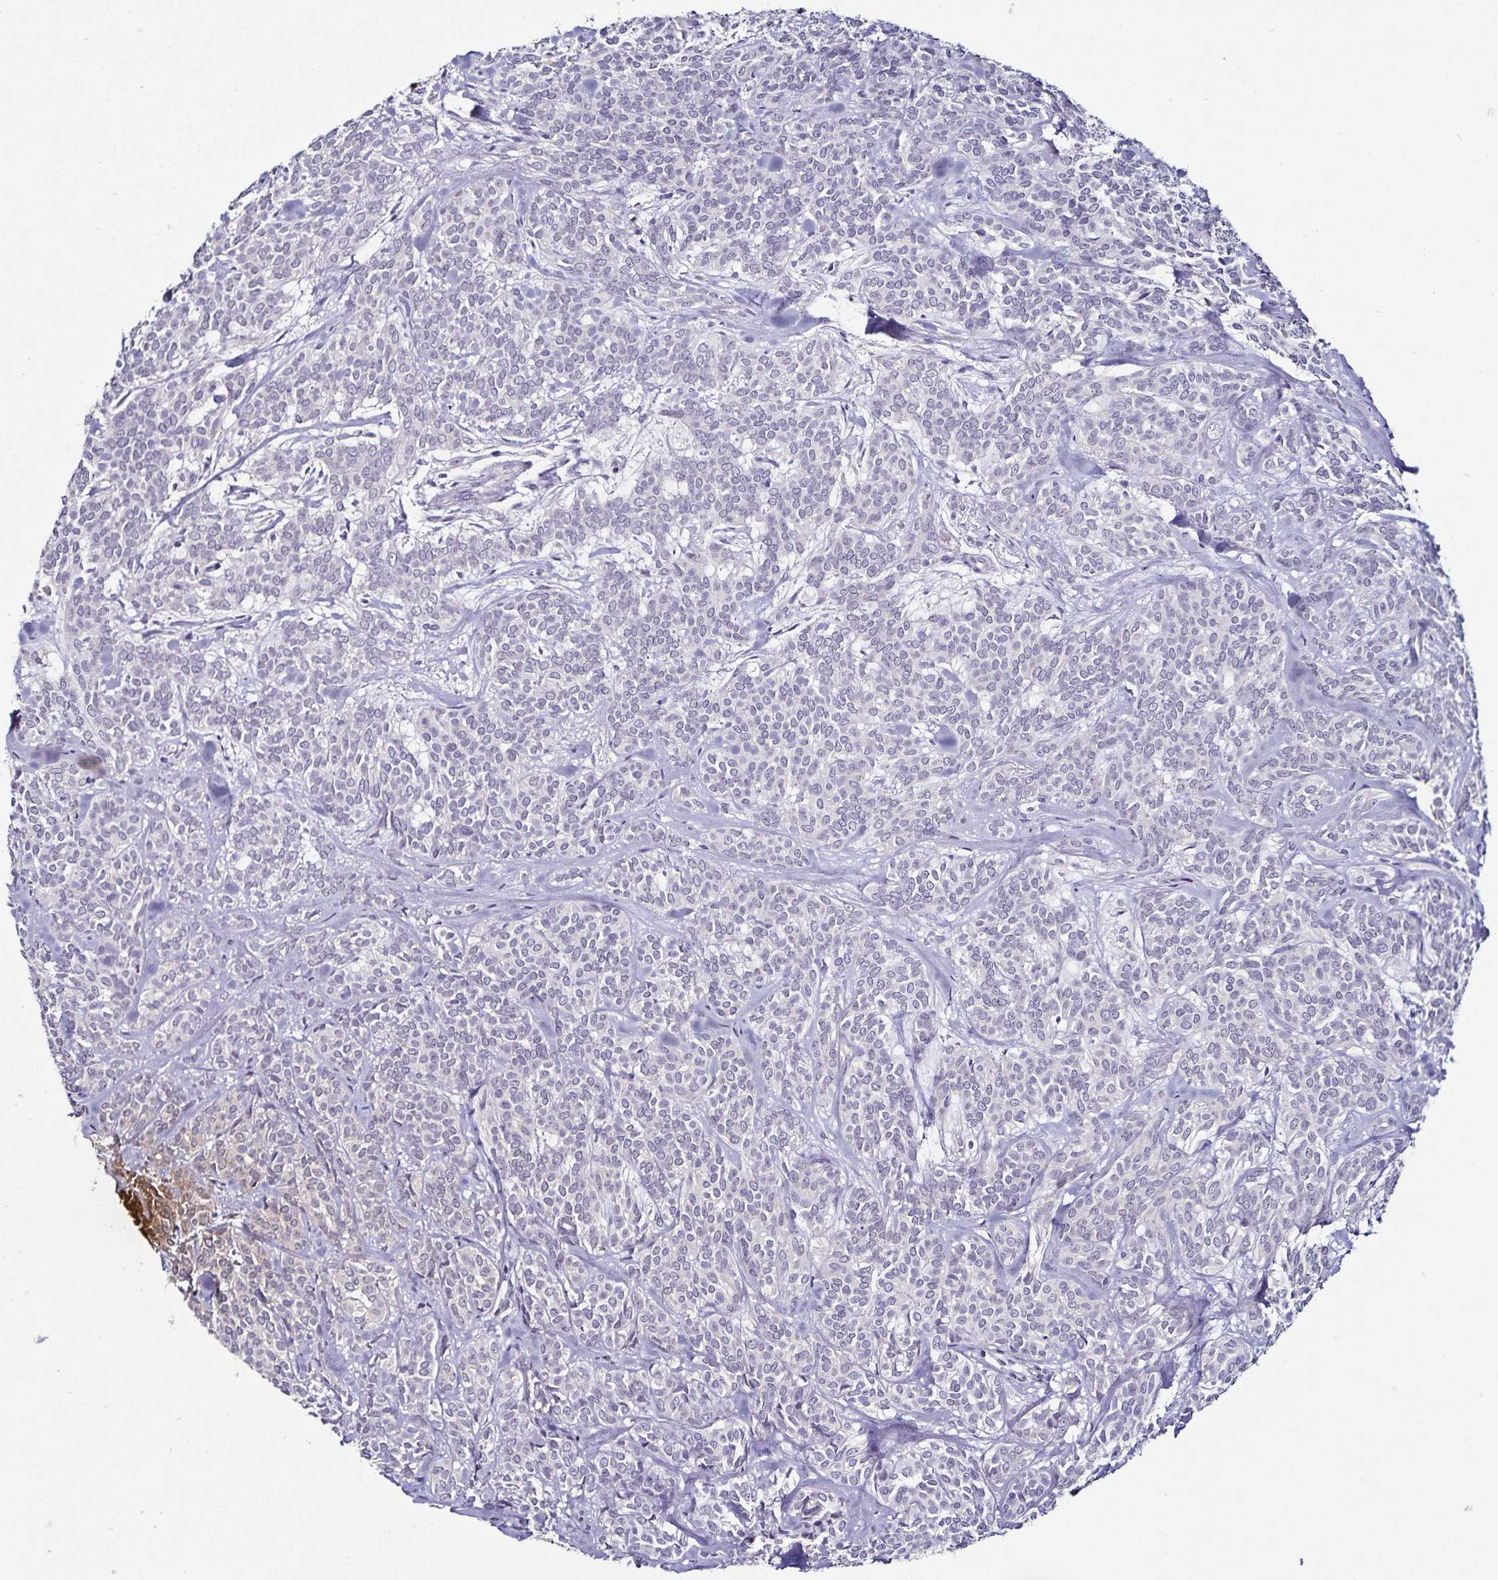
{"staining": {"intensity": "negative", "quantity": "none", "location": "none"}, "tissue": "head and neck cancer", "cell_type": "Tumor cells", "image_type": "cancer", "snomed": [{"axis": "morphology", "description": "Adenocarcinoma, NOS"}, {"axis": "topography", "description": "Head-Neck"}], "caption": "Immunohistochemistry photomicrograph of neoplastic tissue: human head and neck cancer stained with DAB (3,3'-diaminobenzidine) reveals no significant protein expression in tumor cells. (DAB immunohistochemistry (IHC) visualized using brightfield microscopy, high magnification).", "gene": "ACSL5", "patient": {"sex": "female", "age": 57}}